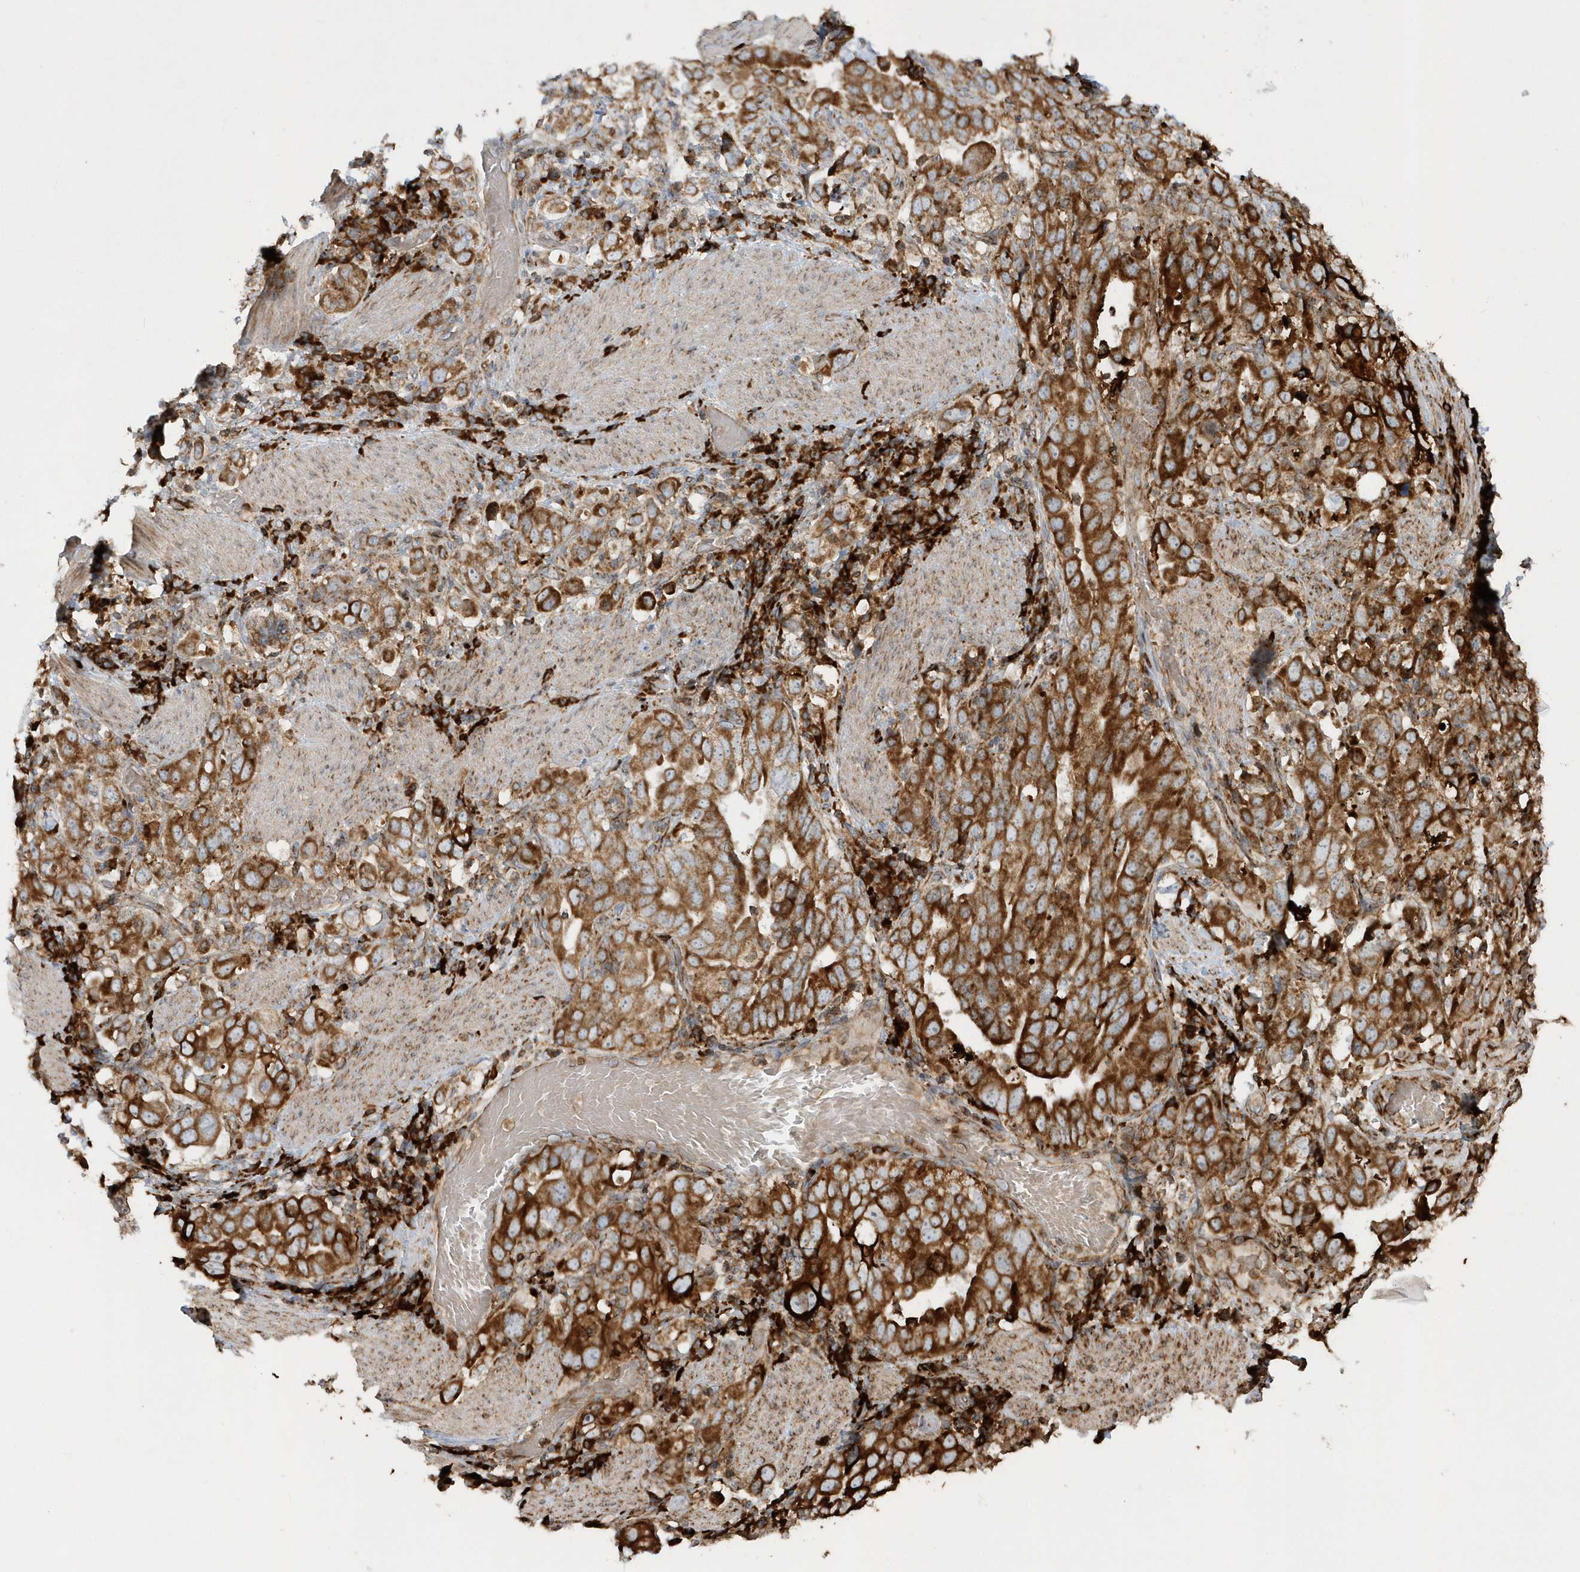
{"staining": {"intensity": "strong", "quantity": ">75%", "location": "cytoplasmic/membranous"}, "tissue": "stomach cancer", "cell_type": "Tumor cells", "image_type": "cancer", "snomed": [{"axis": "morphology", "description": "Adenocarcinoma, NOS"}, {"axis": "topography", "description": "Stomach, upper"}], "caption": "Immunohistochemistry (DAB) staining of stomach cancer (adenocarcinoma) reveals strong cytoplasmic/membranous protein staining in about >75% of tumor cells.", "gene": "SH3BP2", "patient": {"sex": "male", "age": 62}}